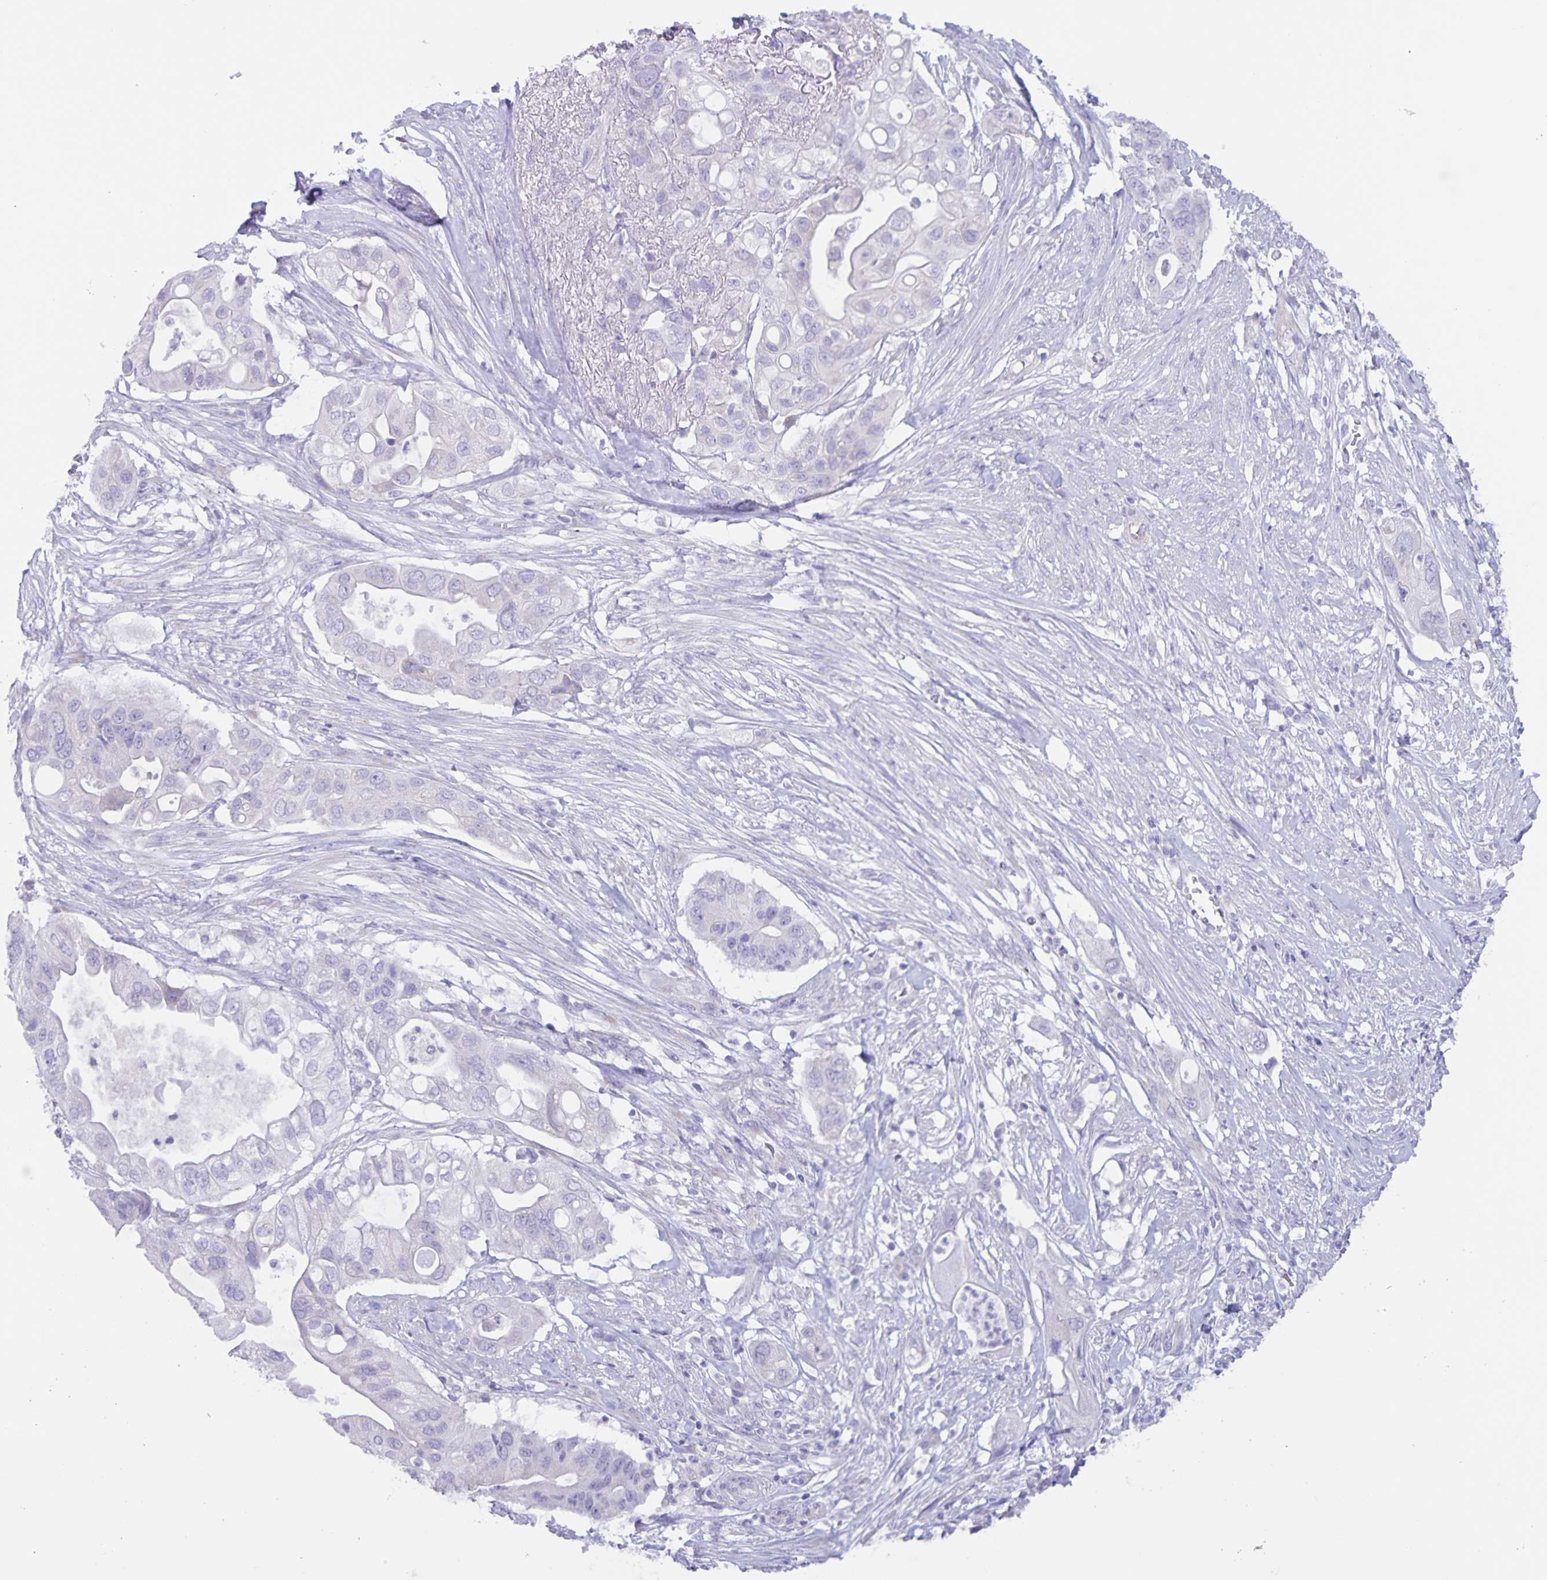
{"staining": {"intensity": "negative", "quantity": "none", "location": "none"}, "tissue": "pancreatic cancer", "cell_type": "Tumor cells", "image_type": "cancer", "snomed": [{"axis": "morphology", "description": "Adenocarcinoma, NOS"}, {"axis": "topography", "description": "Pancreas"}], "caption": "Immunohistochemical staining of human pancreatic cancer reveals no significant staining in tumor cells.", "gene": "AQP4", "patient": {"sex": "female", "age": 72}}